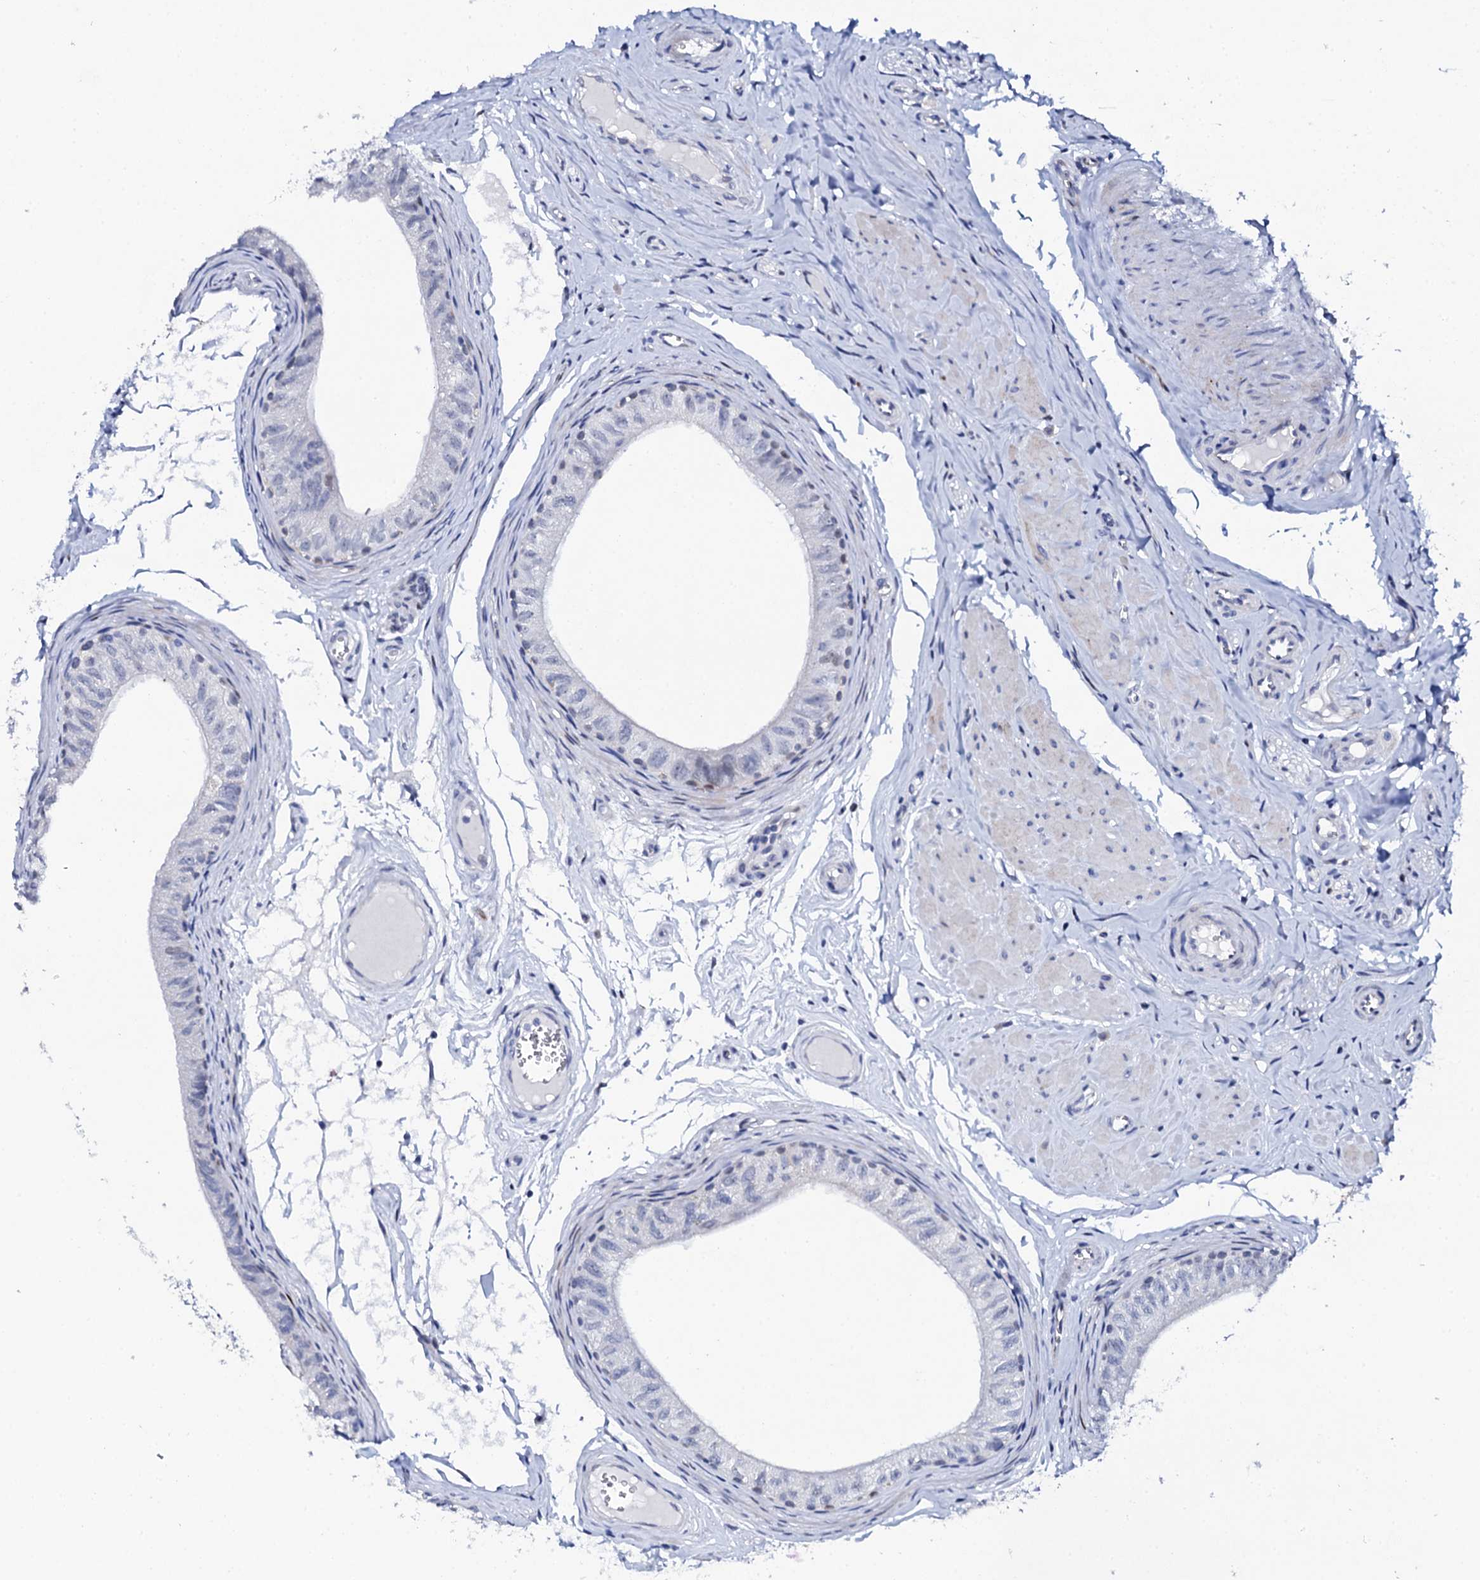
{"staining": {"intensity": "negative", "quantity": "none", "location": "none"}, "tissue": "epididymis", "cell_type": "Glandular cells", "image_type": "normal", "snomed": [{"axis": "morphology", "description": "Normal tissue, NOS"}, {"axis": "topography", "description": "Epididymis"}], "caption": "A high-resolution micrograph shows IHC staining of unremarkable epididymis, which exhibits no significant positivity in glandular cells.", "gene": "NUDT13", "patient": {"sex": "male", "age": 42}}